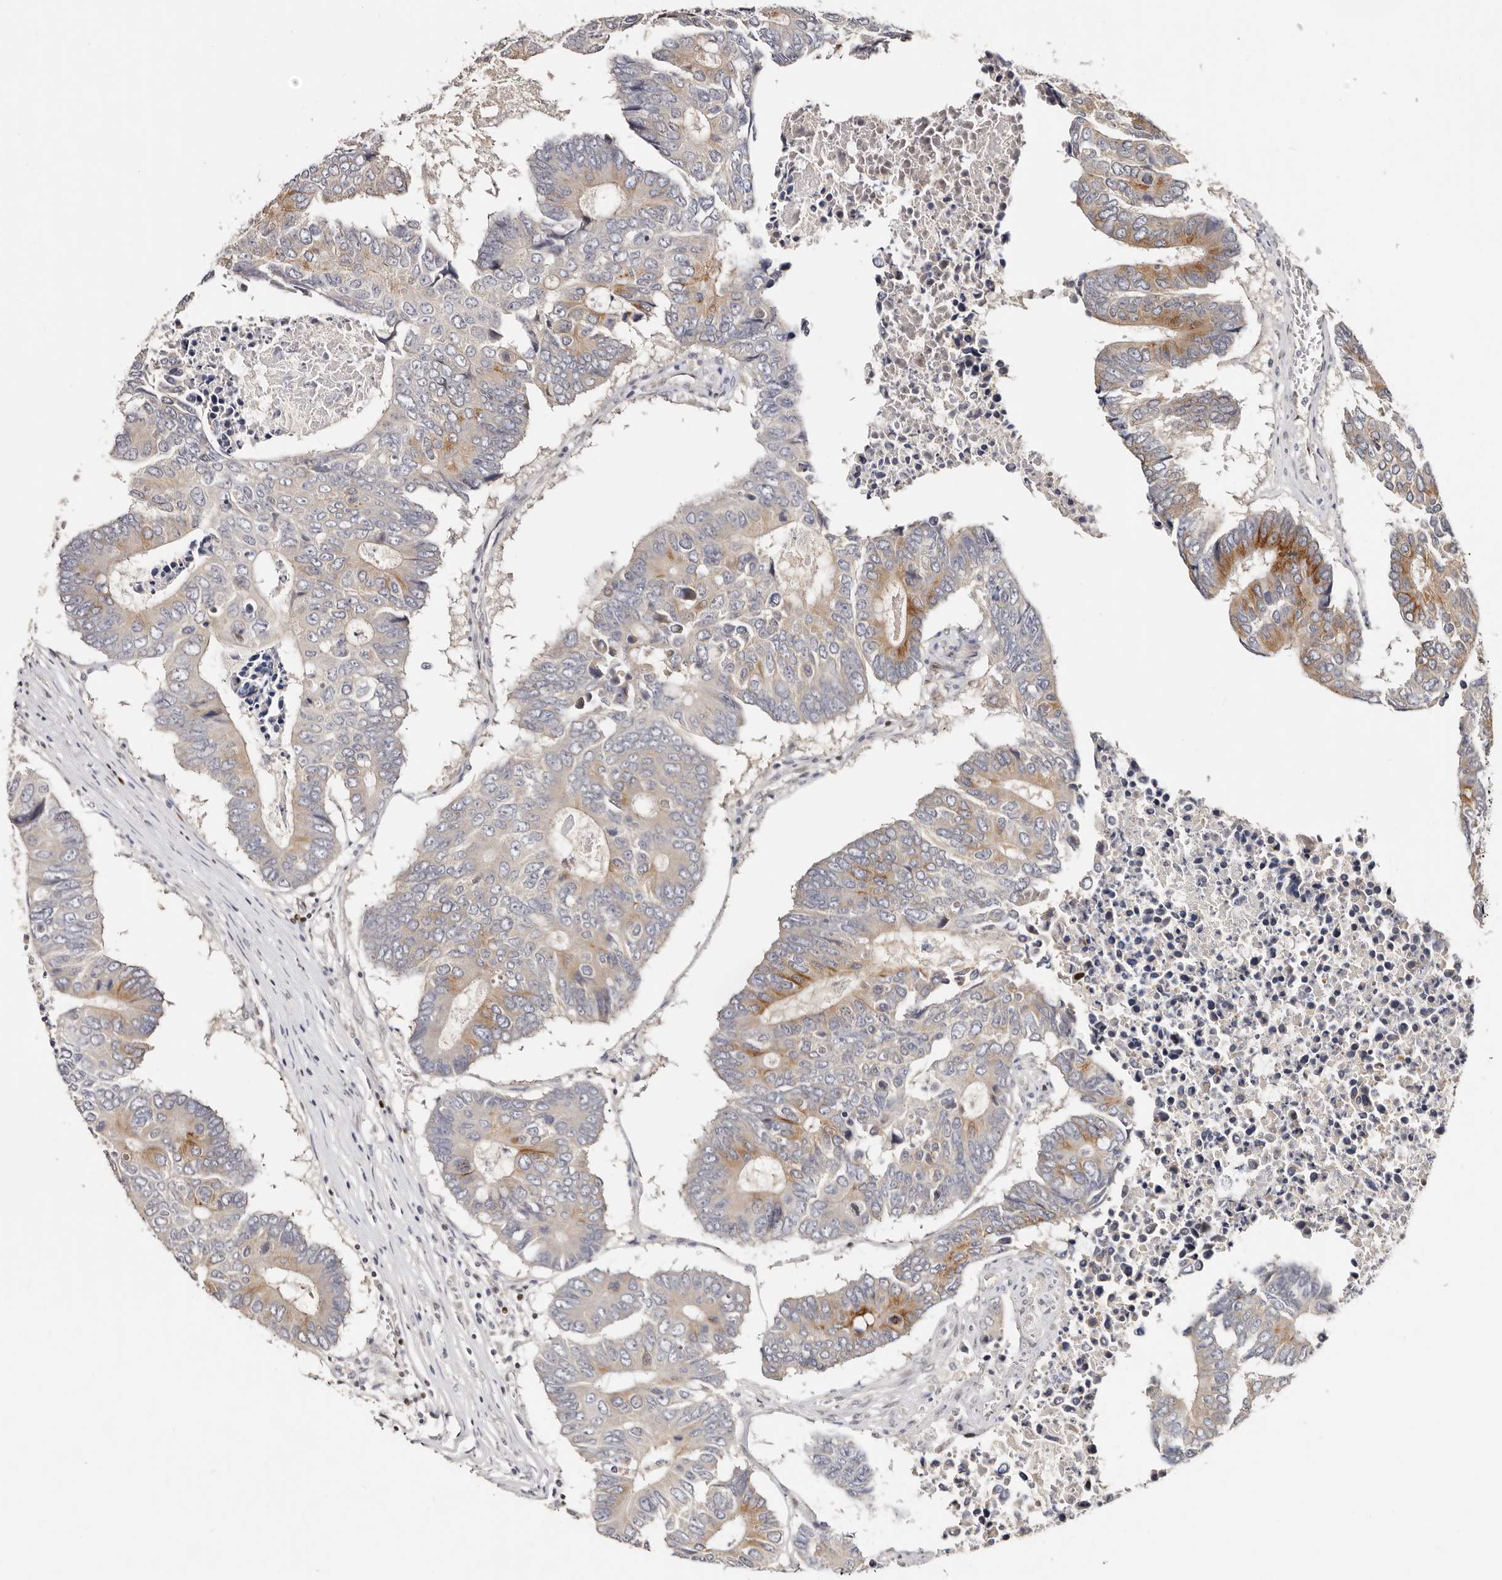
{"staining": {"intensity": "moderate", "quantity": "25%-75%", "location": "cytoplasmic/membranous"}, "tissue": "colorectal cancer", "cell_type": "Tumor cells", "image_type": "cancer", "snomed": [{"axis": "morphology", "description": "Adenocarcinoma, NOS"}, {"axis": "topography", "description": "Colon"}], "caption": "The micrograph reveals immunohistochemical staining of colorectal cancer (adenocarcinoma). There is moderate cytoplasmic/membranous staining is identified in about 25%-75% of tumor cells. The staining was performed using DAB (3,3'-diaminobenzidine) to visualize the protein expression in brown, while the nuclei were stained in blue with hematoxylin (Magnification: 20x).", "gene": "IQGAP3", "patient": {"sex": "male", "age": 87}}